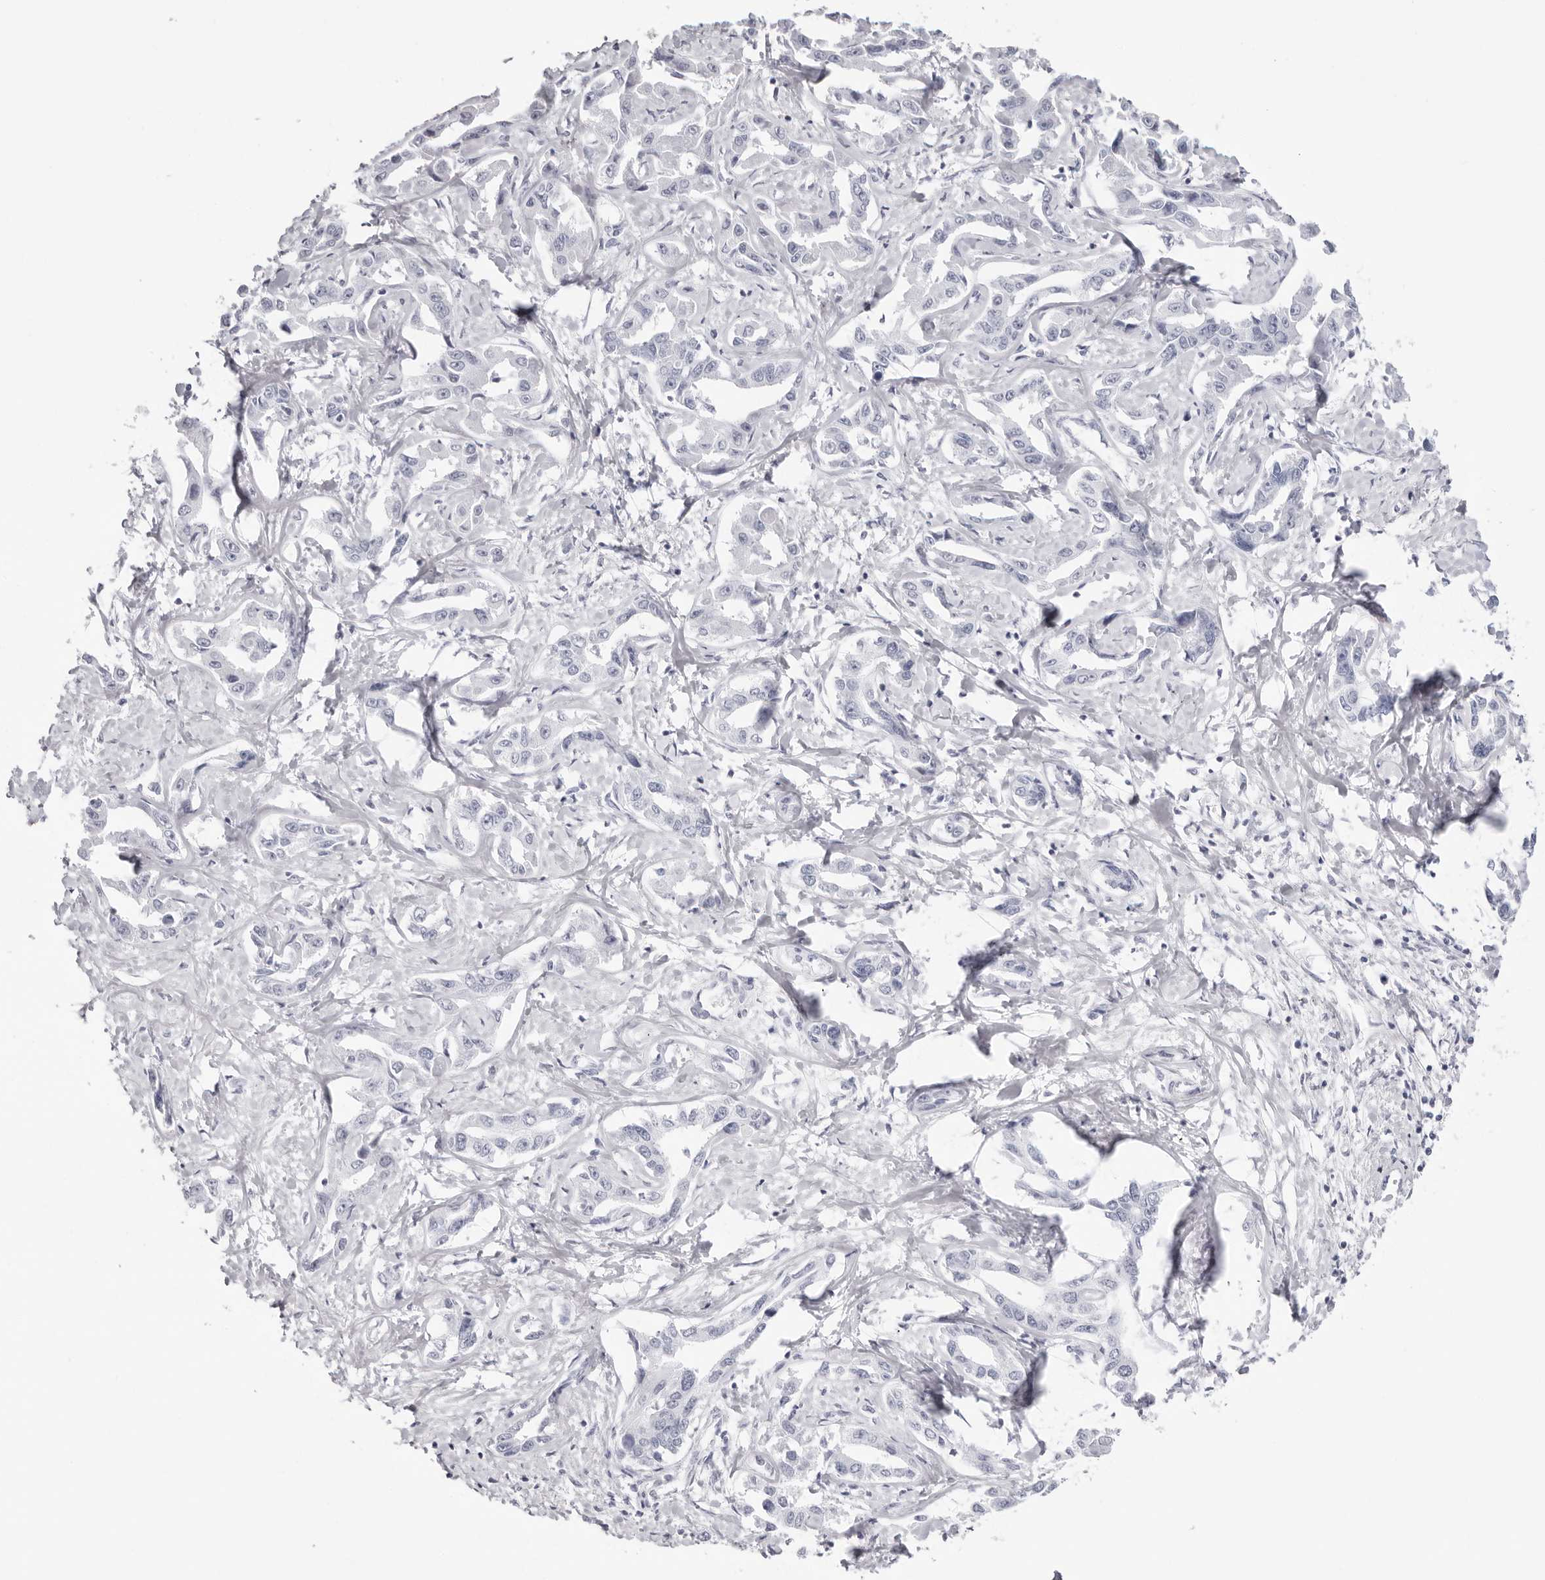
{"staining": {"intensity": "negative", "quantity": "none", "location": "none"}, "tissue": "liver cancer", "cell_type": "Tumor cells", "image_type": "cancer", "snomed": [{"axis": "morphology", "description": "Cholangiocarcinoma"}, {"axis": "topography", "description": "Liver"}], "caption": "Tumor cells show no significant positivity in cholangiocarcinoma (liver).", "gene": "INSL3", "patient": {"sex": "male", "age": 59}}